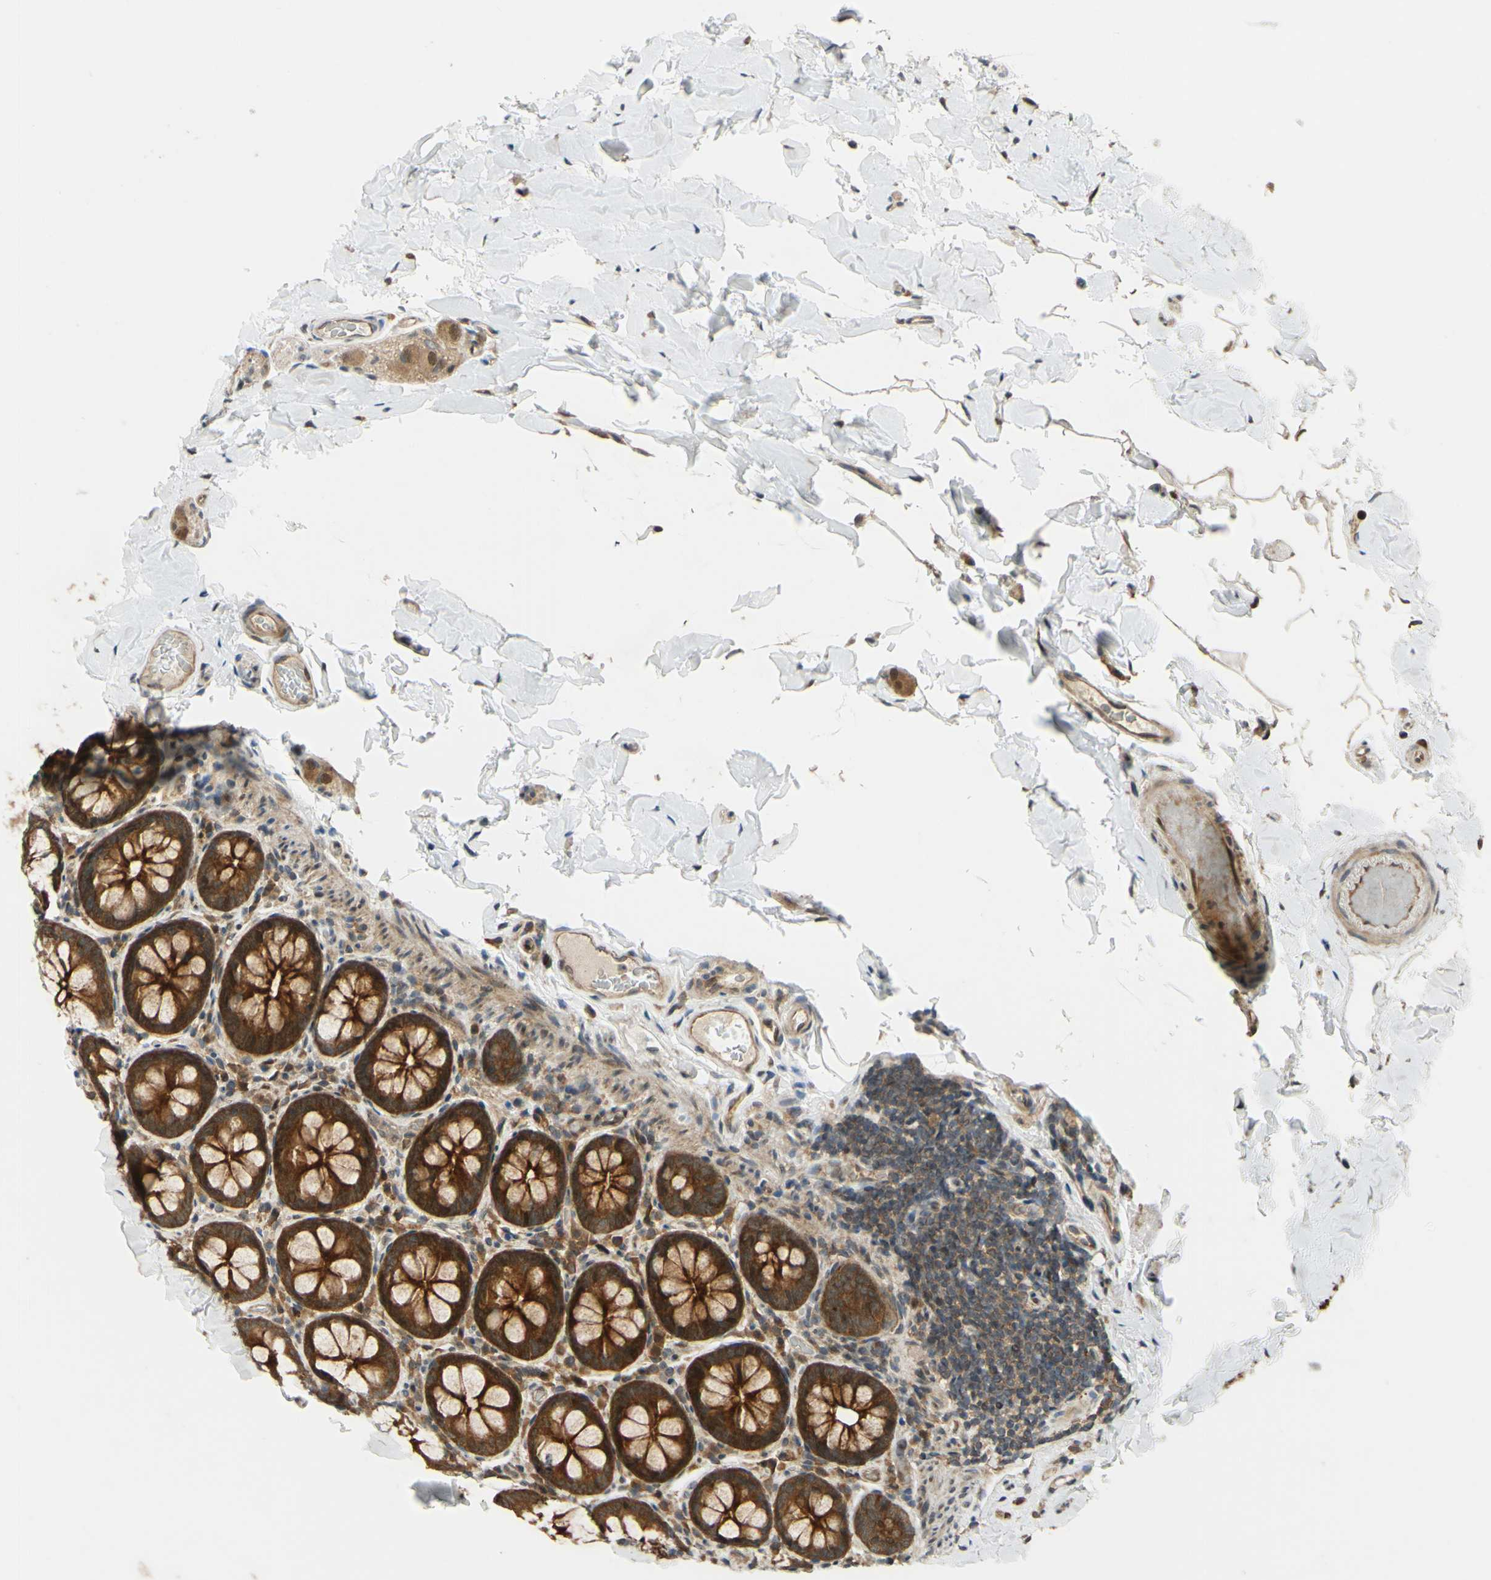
{"staining": {"intensity": "moderate", "quantity": ">75%", "location": "cytoplasmic/membranous,nuclear"}, "tissue": "colon", "cell_type": "Endothelial cells", "image_type": "normal", "snomed": [{"axis": "morphology", "description": "Normal tissue, NOS"}, {"axis": "topography", "description": "Colon"}], "caption": "The micrograph displays immunohistochemical staining of normal colon. There is moderate cytoplasmic/membranous,nuclear staining is appreciated in about >75% of endothelial cells.", "gene": "ABCC8", "patient": {"sex": "female", "age": 61}}